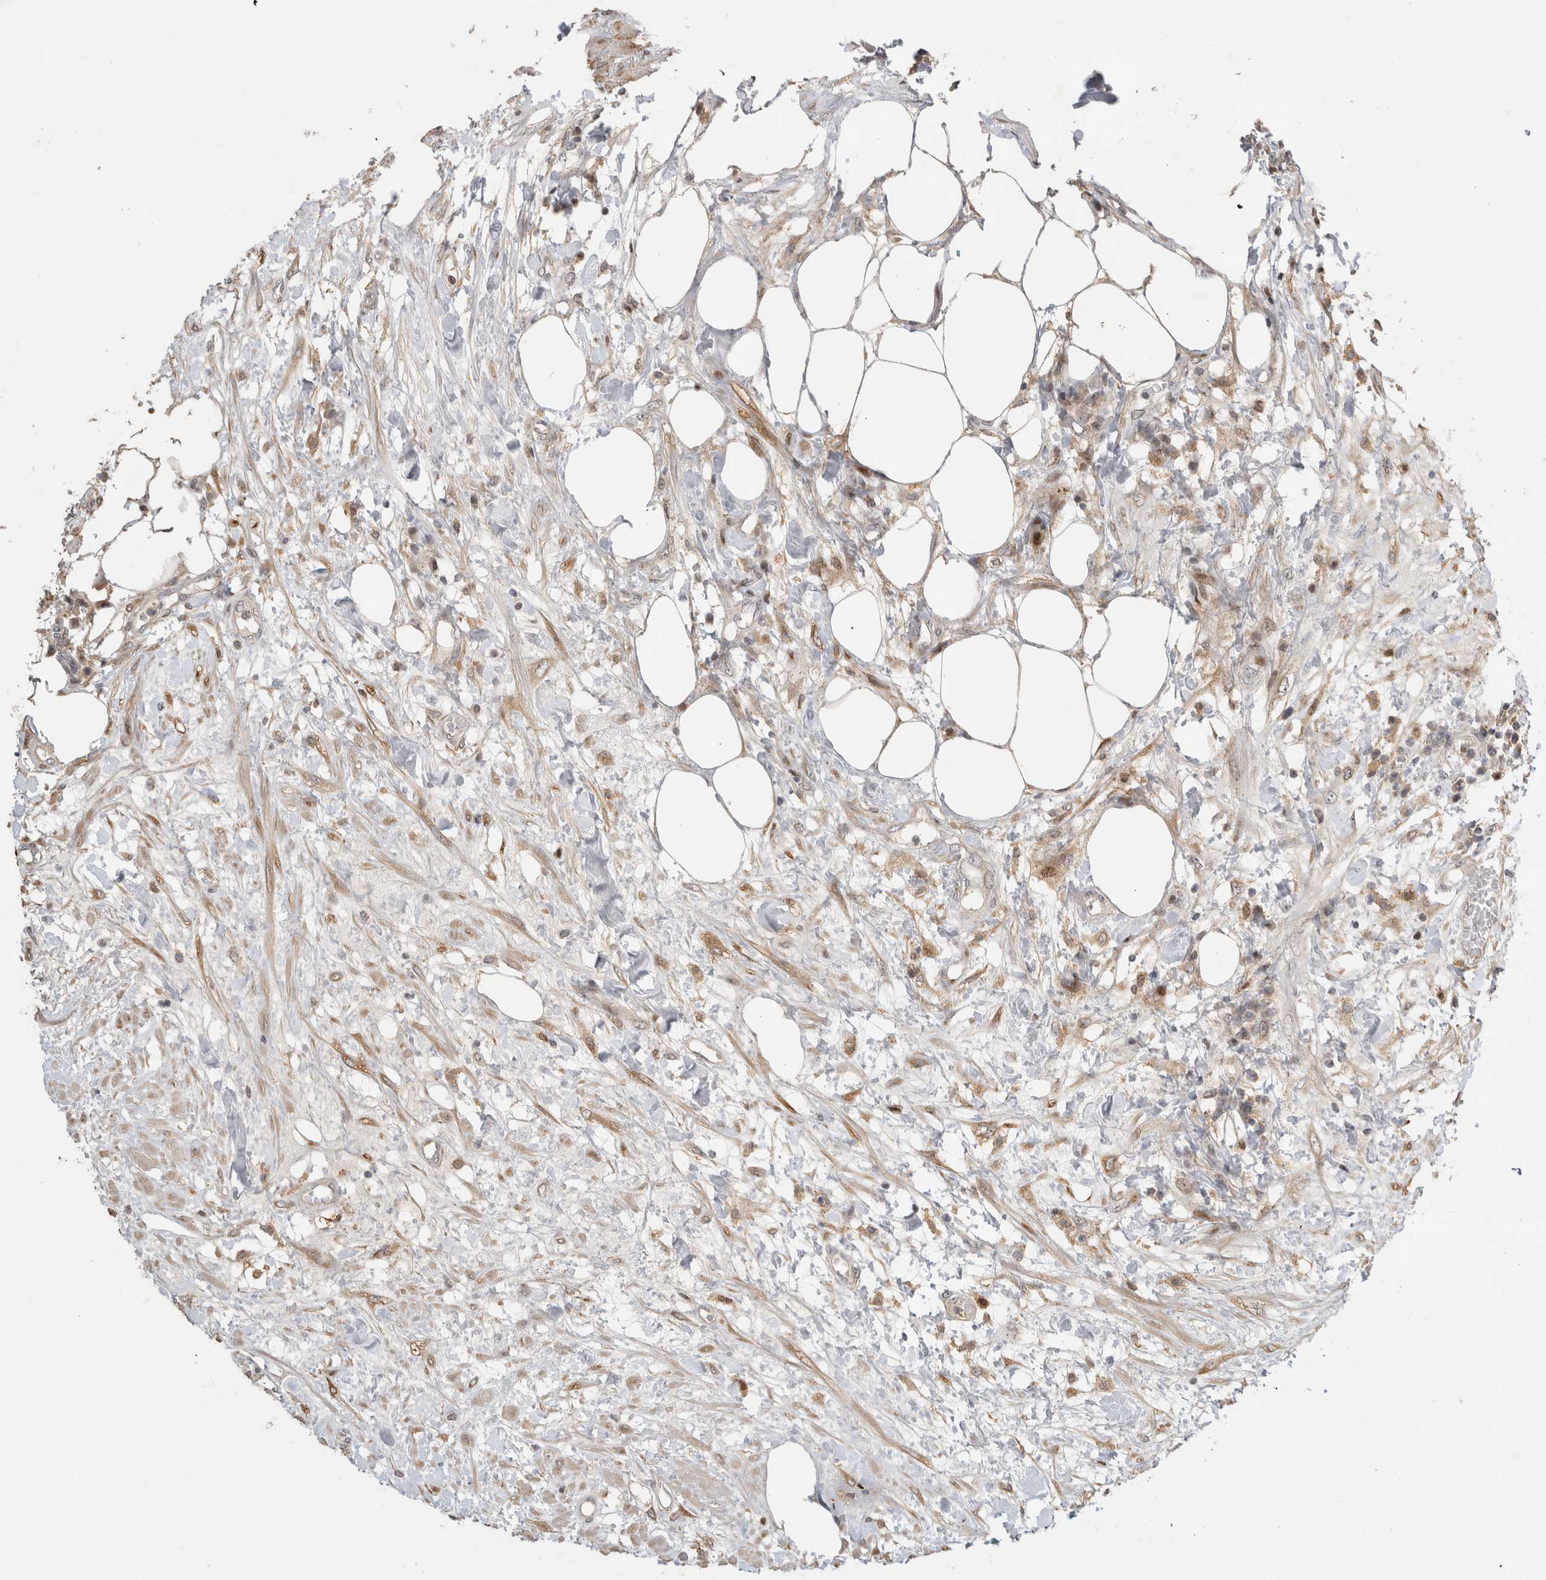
{"staining": {"intensity": "weak", "quantity": "25%-75%", "location": "nuclear"}, "tissue": "colorectal cancer", "cell_type": "Tumor cells", "image_type": "cancer", "snomed": [{"axis": "morphology", "description": "Adenocarcinoma, NOS"}, {"axis": "topography", "description": "Colon"}], "caption": "Colorectal adenocarcinoma stained with immunohistochemistry exhibits weak nuclear expression in approximately 25%-75% of tumor cells.", "gene": "C8orf58", "patient": {"sex": "female", "age": 84}}